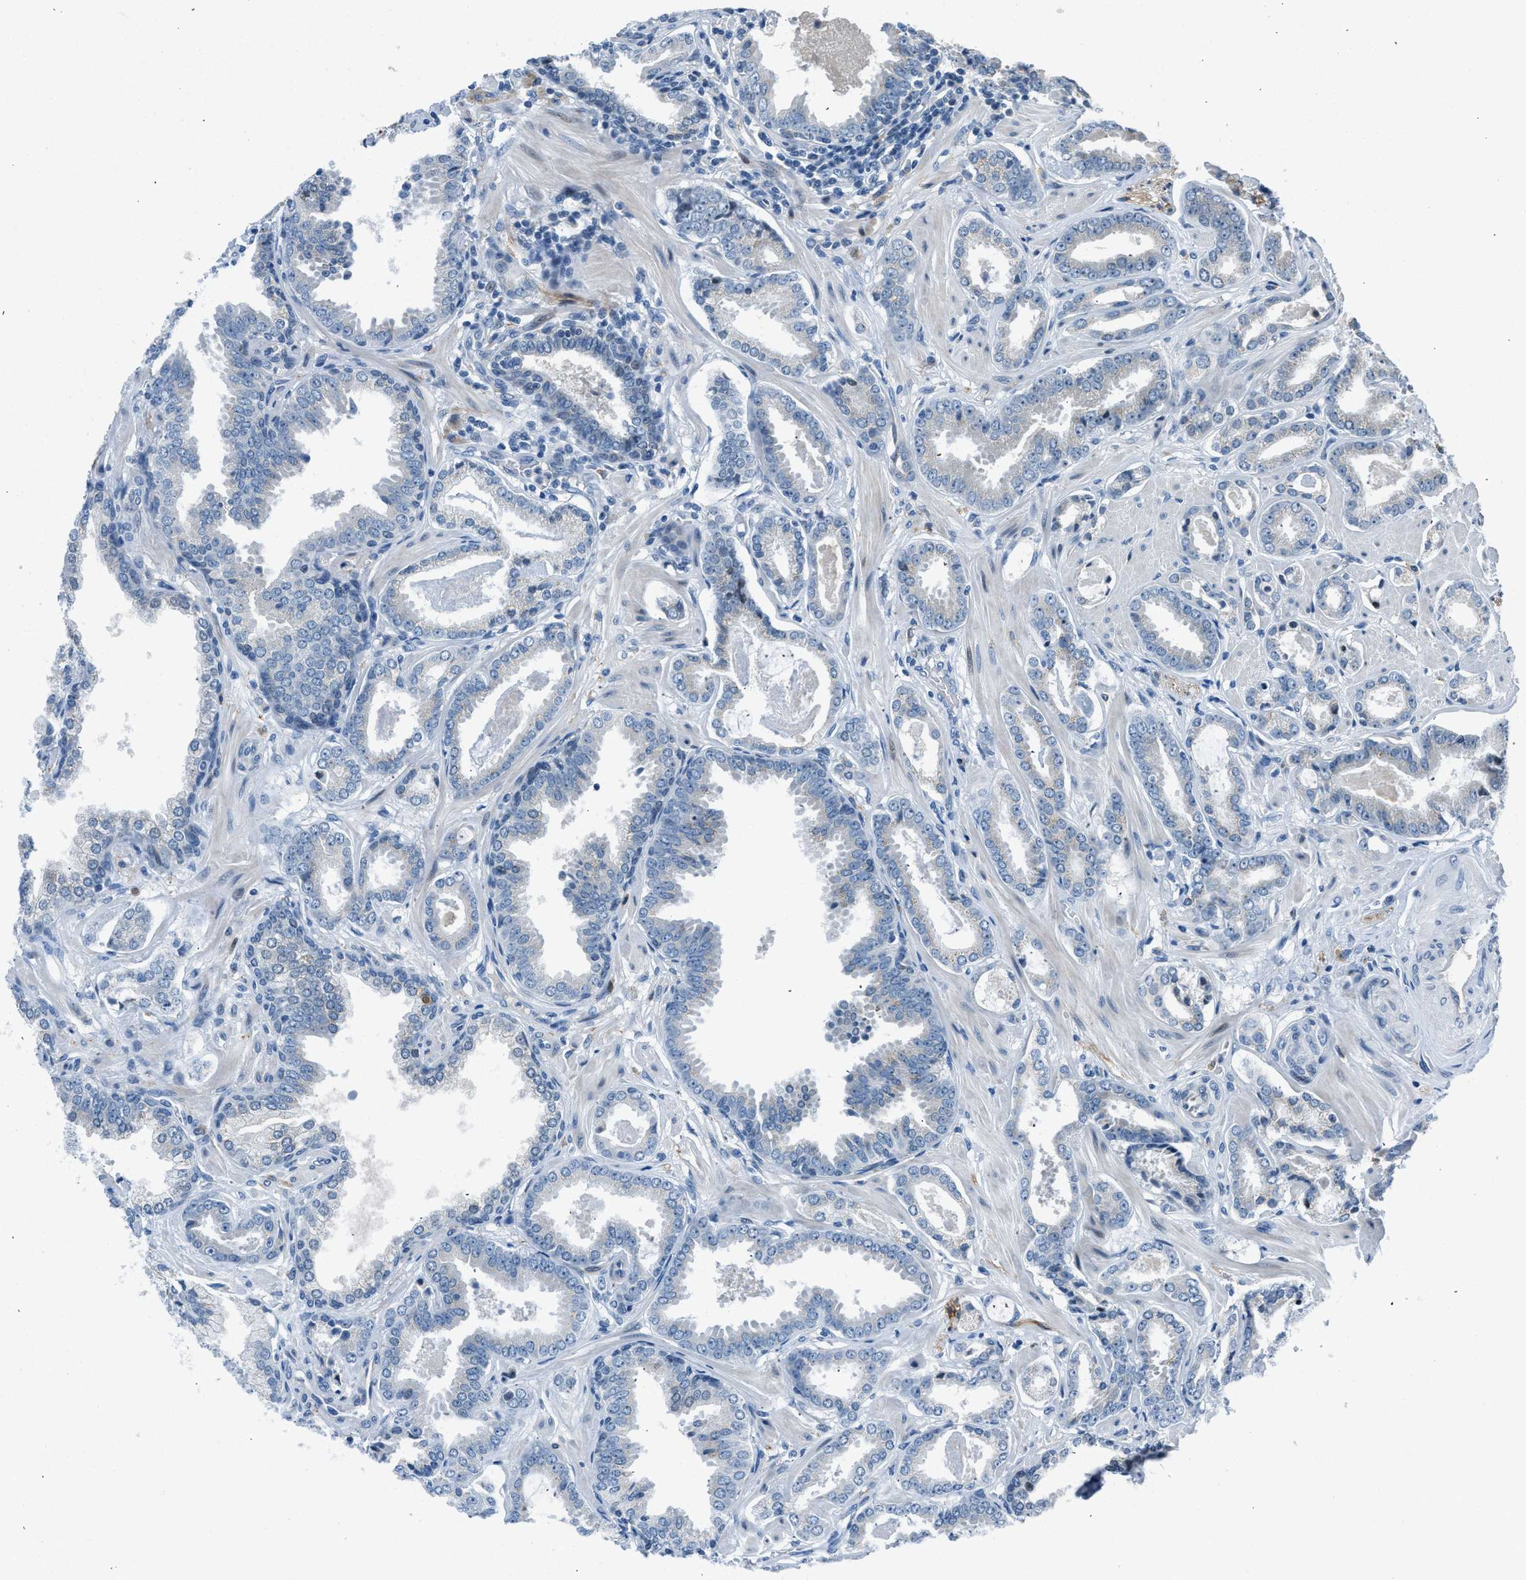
{"staining": {"intensity": "negative", "quantity": "none", "location": "none"}, "tissue": "prostate cancer", "cell_type": "Tumor cells", "image_type": "cancer", "snomed": [{"axis": "morphology", "description": "Adenocarcinoma, Low grade"}, {"axis": "topography", "description": "Prostate"}], "caption": "A micrograph of human low-grade adenocarcinoma (prostate) is negative for staining in tumor cells.", "gene": "RNF41", "patient": {"sex": "male", "age": 53}}